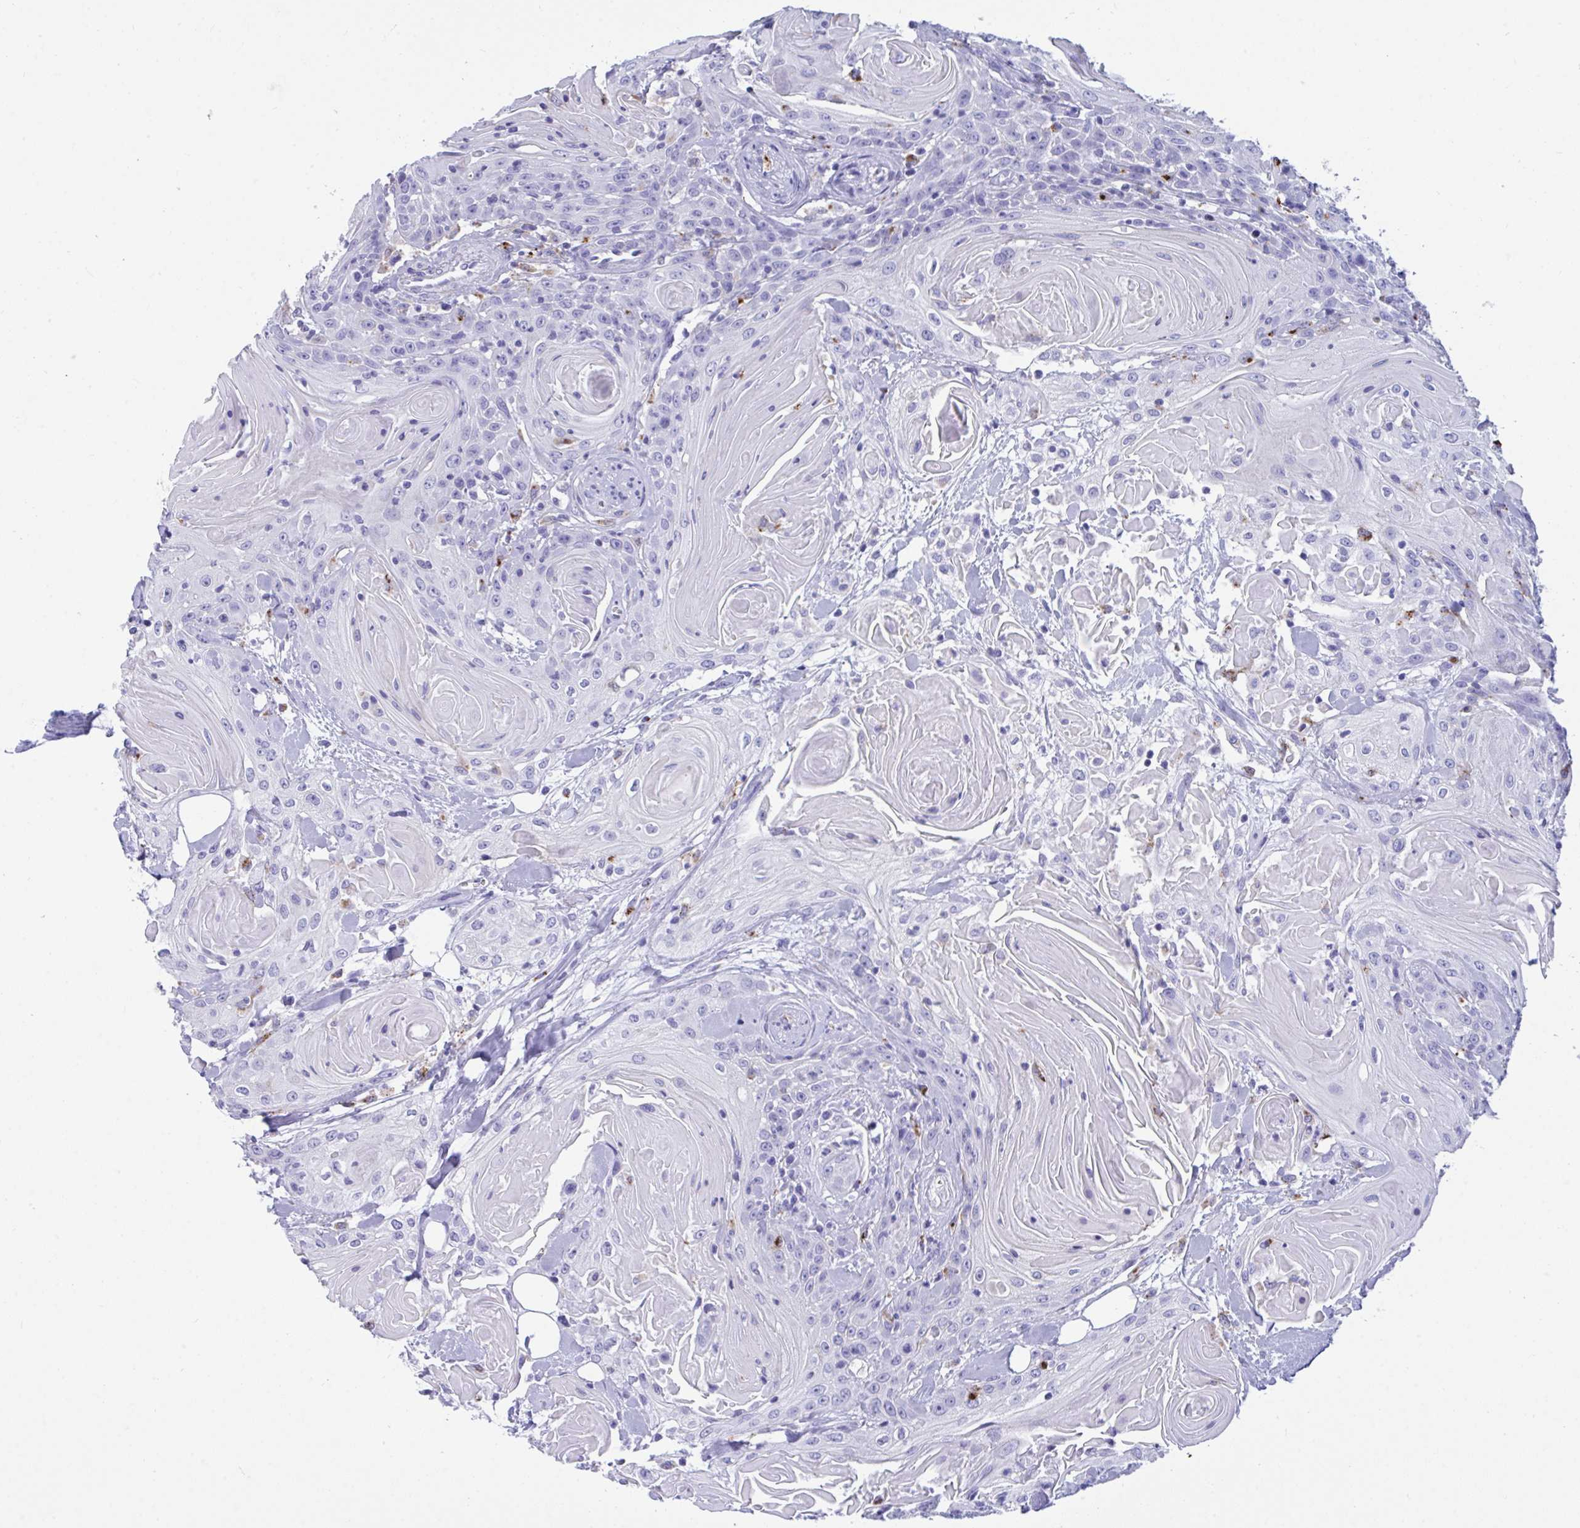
{"staining": {"intensity": "negative", "quantity": "none", "location": "none"}, "tissue": "head and neck cancer", "cell_type": "Tumor cells", "image_type": "cancer", "snomed": [{"axis": "morphology", "description": "Squamous cell carcinoma, NOS"}, {"axis": "topography", "description": "Head-Neck"}], "caption": "A micrograph of head and neck squamous cell carcinoma stained for a protein demonstrates no brown staining in tumor cells.", "gene": "CPVL", "patient": {"sex": "female", "age": 84}}